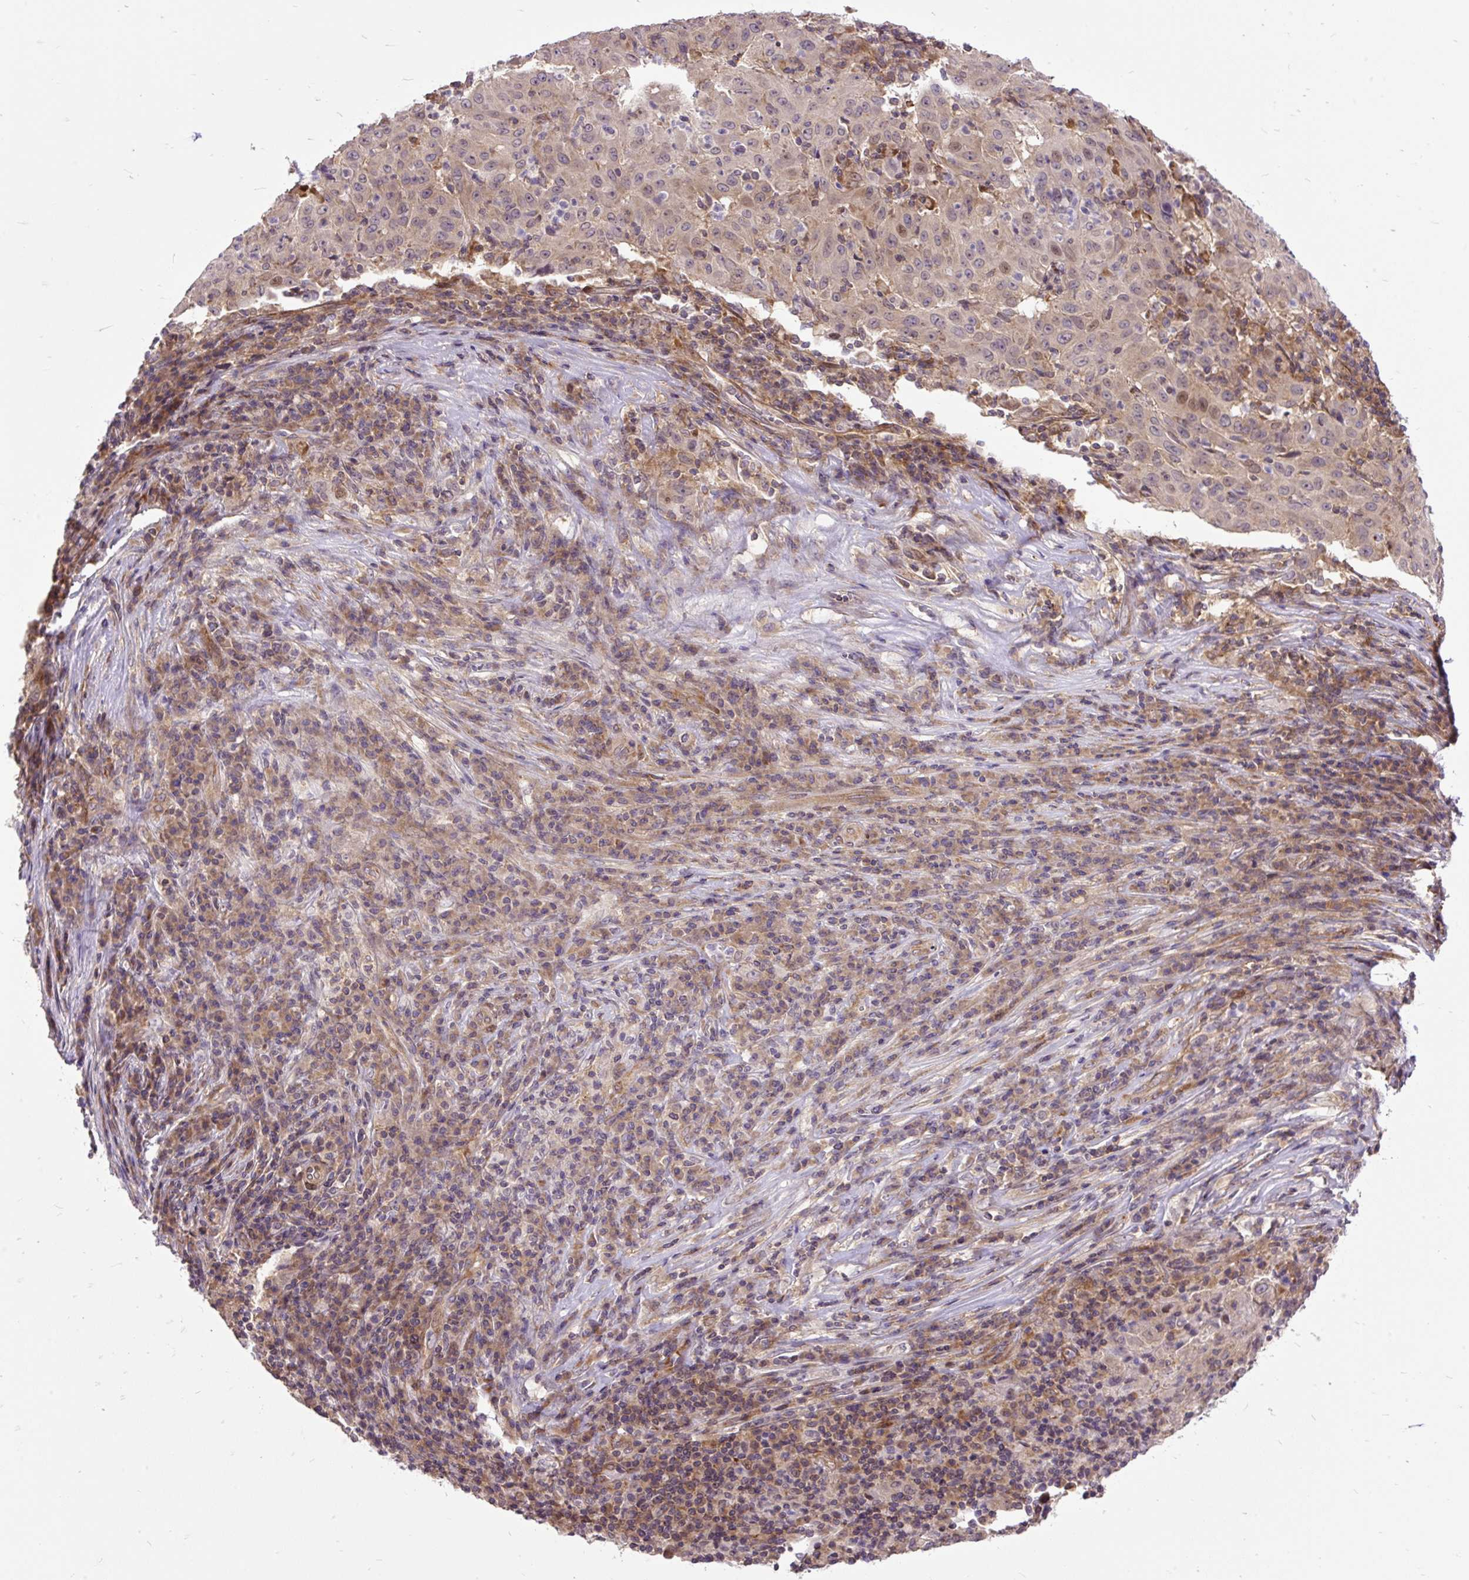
{"staining": {"intensity": "negative", "quantity": "none", "location": "none"}, "tissue": "pancreatic cancer", "cell_type": "Tumor cells", "image_type": "cancer", "snomed": [{"axis": "morphology", "description": "Adenocarcinoma, NOS"}, {"axis": "topography", "description": "Pancreas"}], "caption": "Immunohistochemical staining of human pancreatic cancer (adenocarcinoma) shows no significant positivity in tumor cells.", "gene": "TRIM17", "patient": {"sex": "male", "age": 63}}